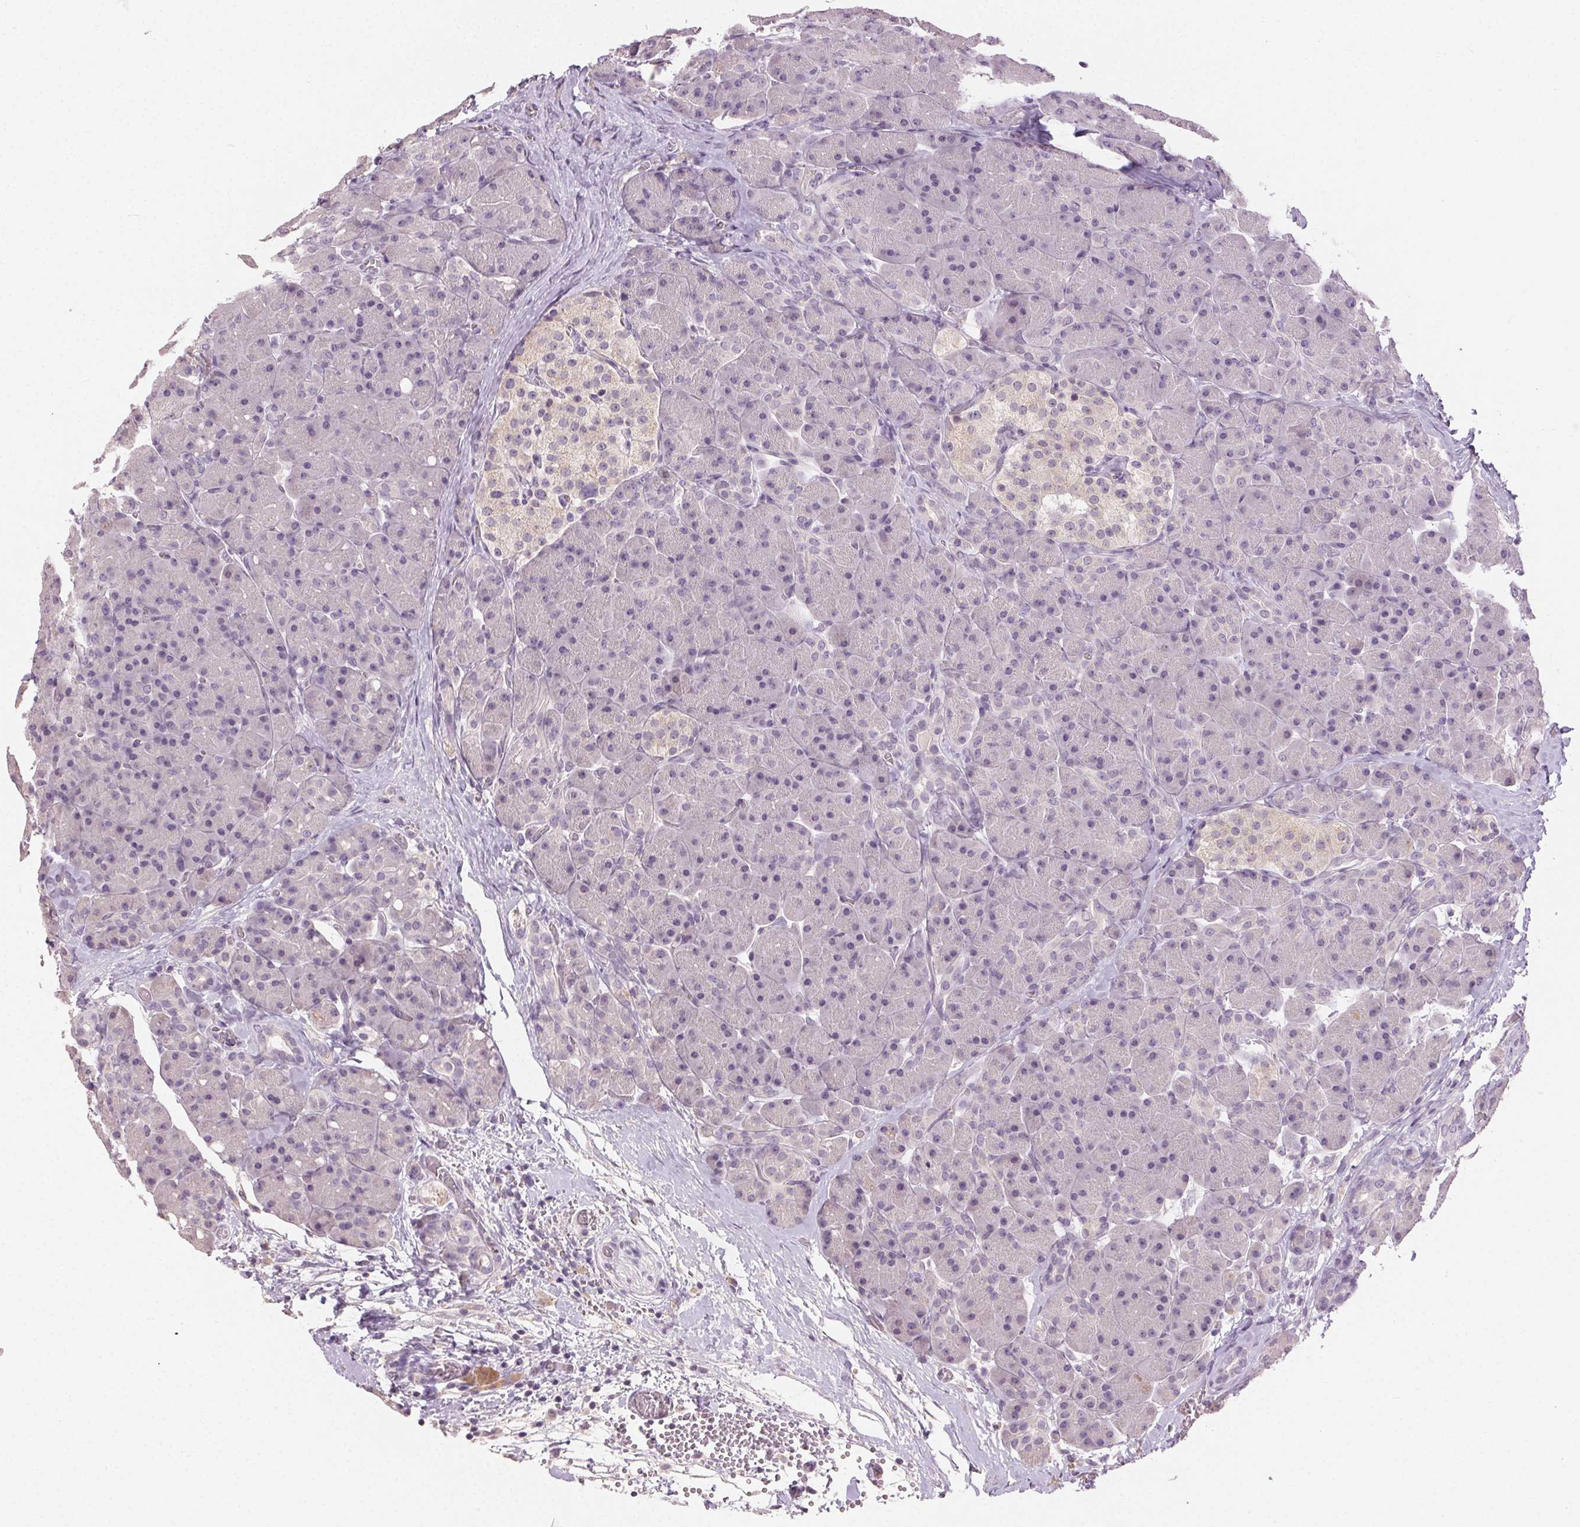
{"staining": {"intensity": "negative", "quantity": "none", "location": "none"}, "tissue": "pancreas", "cell_type": "Exocrine glandular cells", "image_type": "normal", "snomed": [{"axis": "morphology", "description": "Normal tissue, NOS"}, {"axis": "topography", "description": "Pancreas"}], "caption": "A photomicrograph of pancreas stained for a protein exhibits no brown staining in exocrine glandular cells. (Stains: DAB (3,3'-diaminobenzidine) IHC with hematoxylin counter stain, Microscopy: brightfield microscopy at high magnification).", "gene": "CLTRN", "patient": {"sex": "male", "age": 55}}